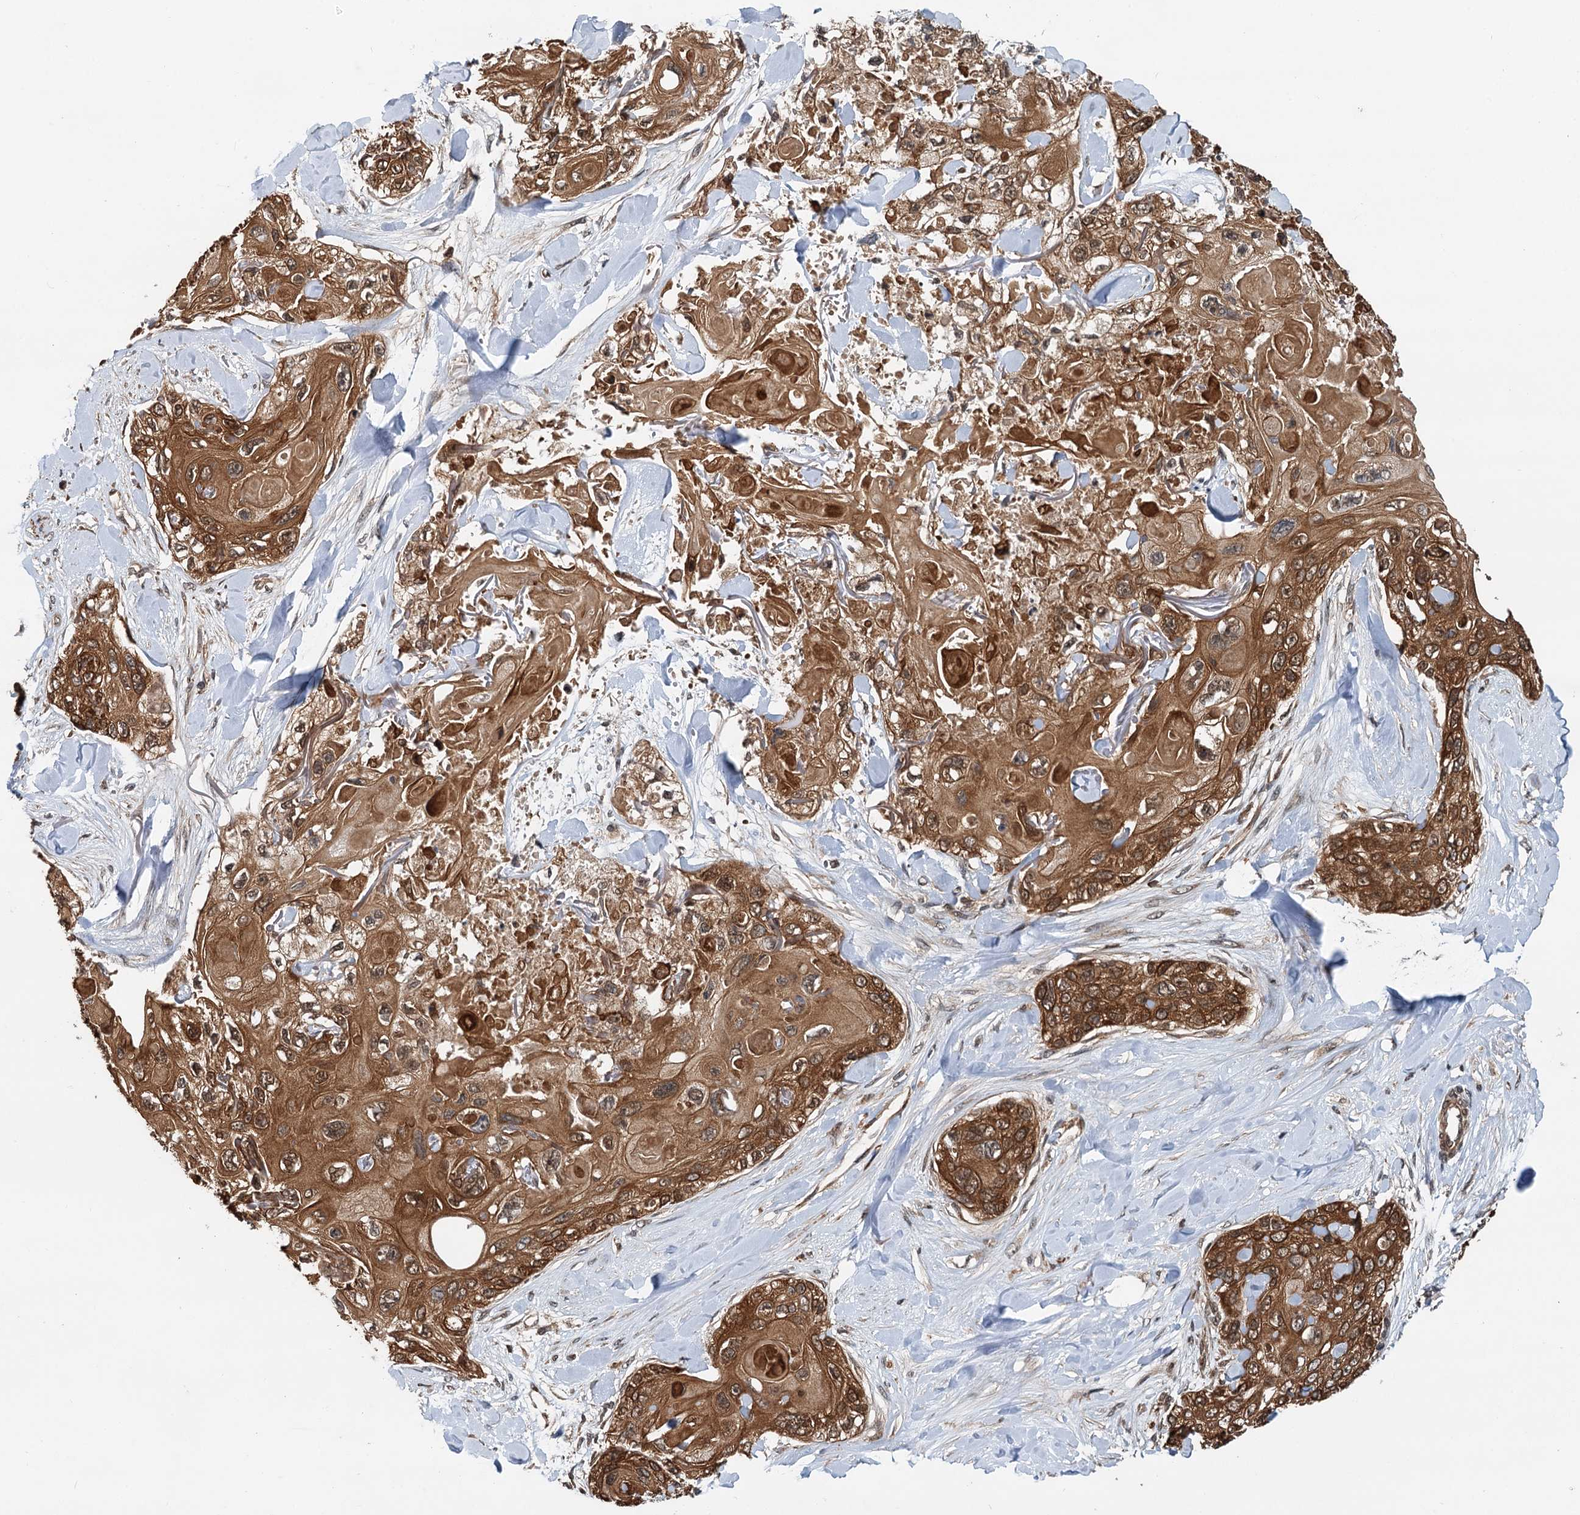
{"staining": {"intensity": "strong", "quantity": ">75%", "location": "cytoplasmic/membranous,nuclear"}, "tissue": "skin cancer", "cell_type": "Tumor cells", "image_type": "cancer", "snomed": [{"axis": "morphology", "description": "Normal tissue, NOS"}, {"axis": "morphology", "description": "Squamous cell carcinoma, NOS"}, {"axis": "topography", "description": "Skin"}], "caption": "Immunohistochemistry (IHC) image of neoplastic tissue: skin squamous cell carcinoma stained using immunohistochemistry exhibits high levels of strong protein expression localized specifically in the cytoplasmic/membranous and nuclear of tumor cells, appearing as a cytoplasmic/membranous and nuclear brown color.", "gene": "STUB1", "patient": {"sex": "male", "age": 72}}